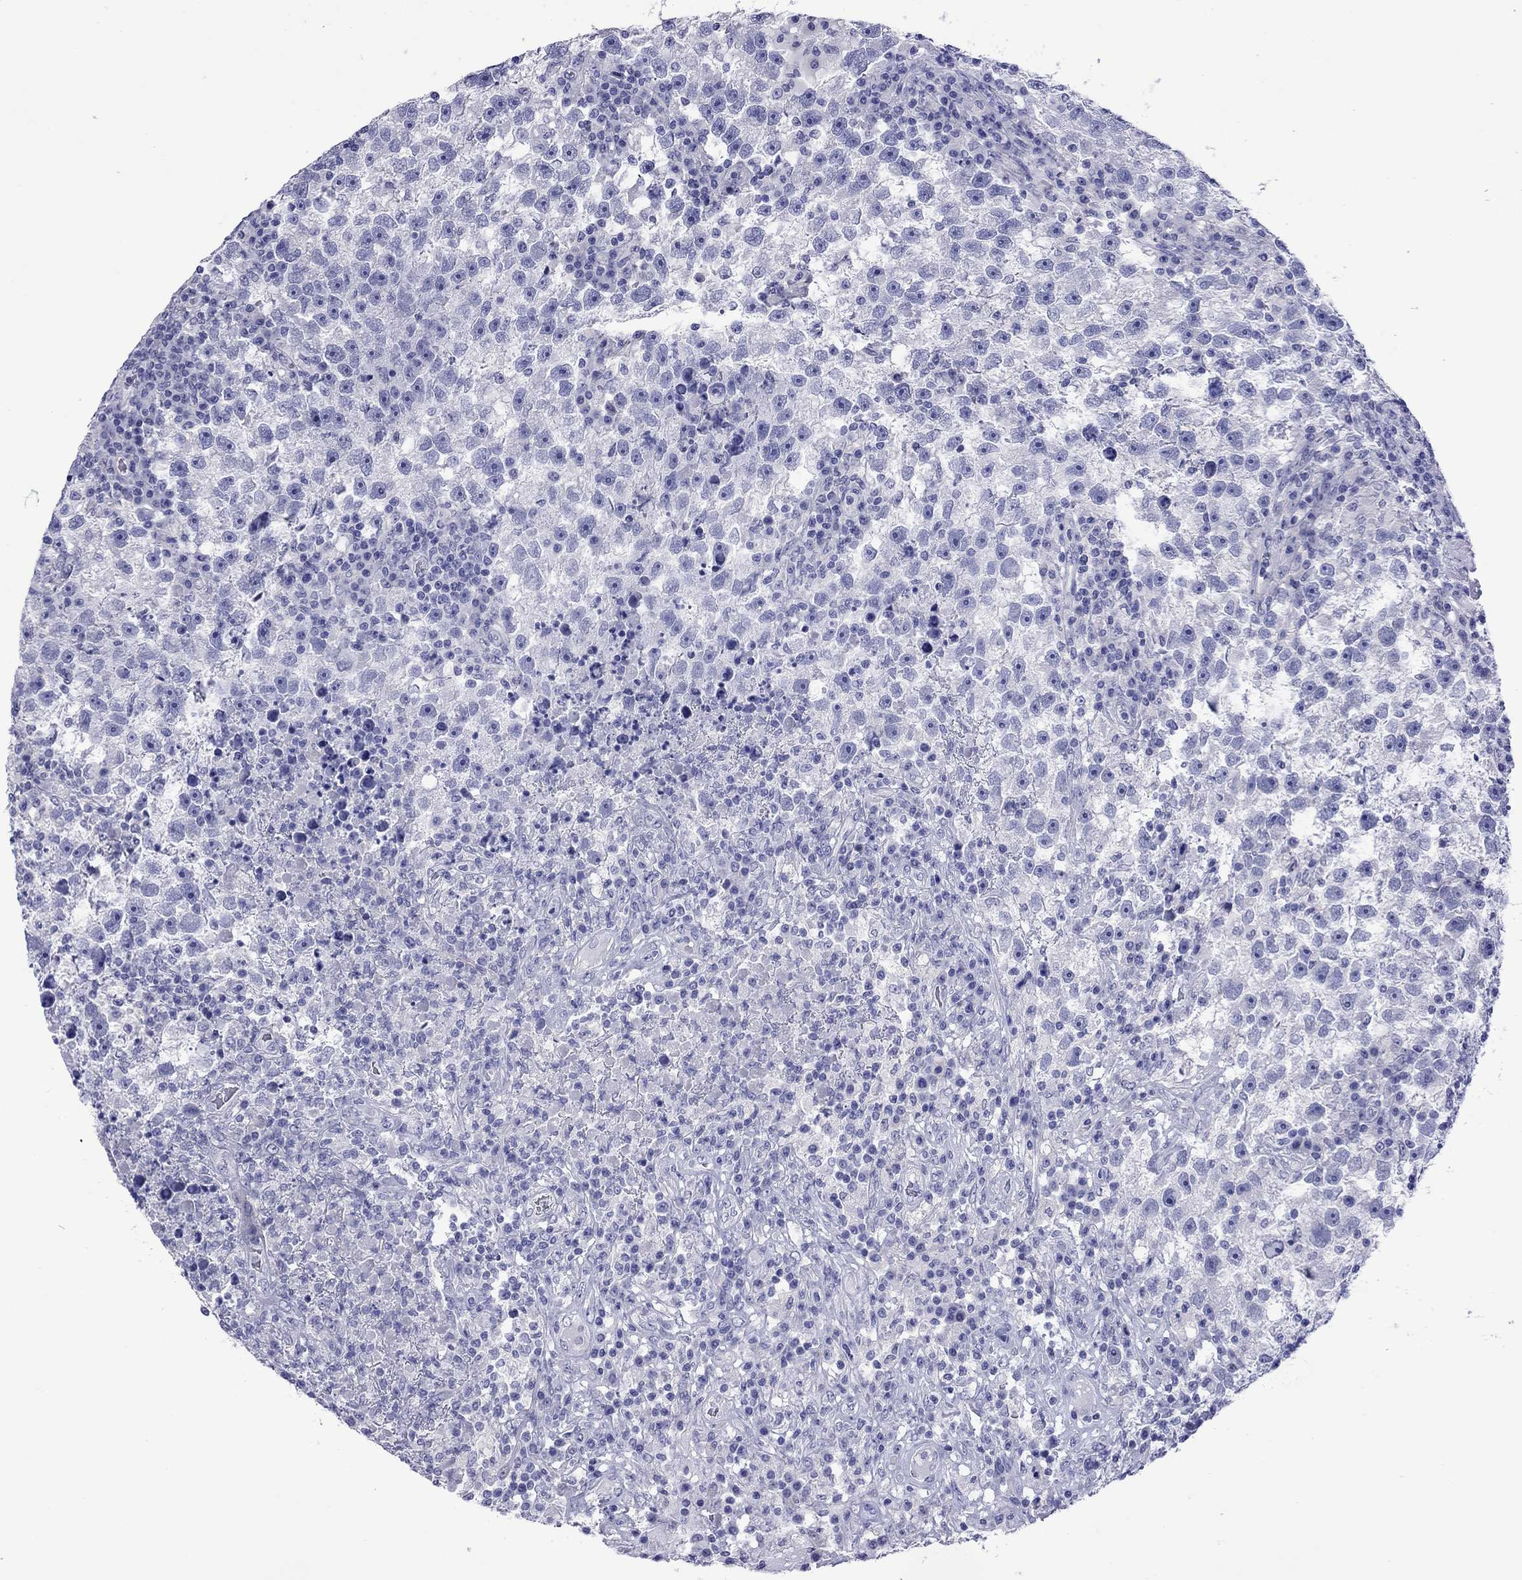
{"staining": {"intensity": "negative", "quantity": "none", "location": "none"}, "tissue": "testis cancer", "cell_type": "Tumor cells", "image_type": "cancer", "snomed": [{"axis": "morphology", "description": "Seminoma, NOS"}, {"axis": "topography", "description": "Testis"}], "caption": "A histopathology image of human testis cancer is negative for staining in tumor cells.", "gene": "KIAA2012", "patient": {"sex": "male", "age": 47}}